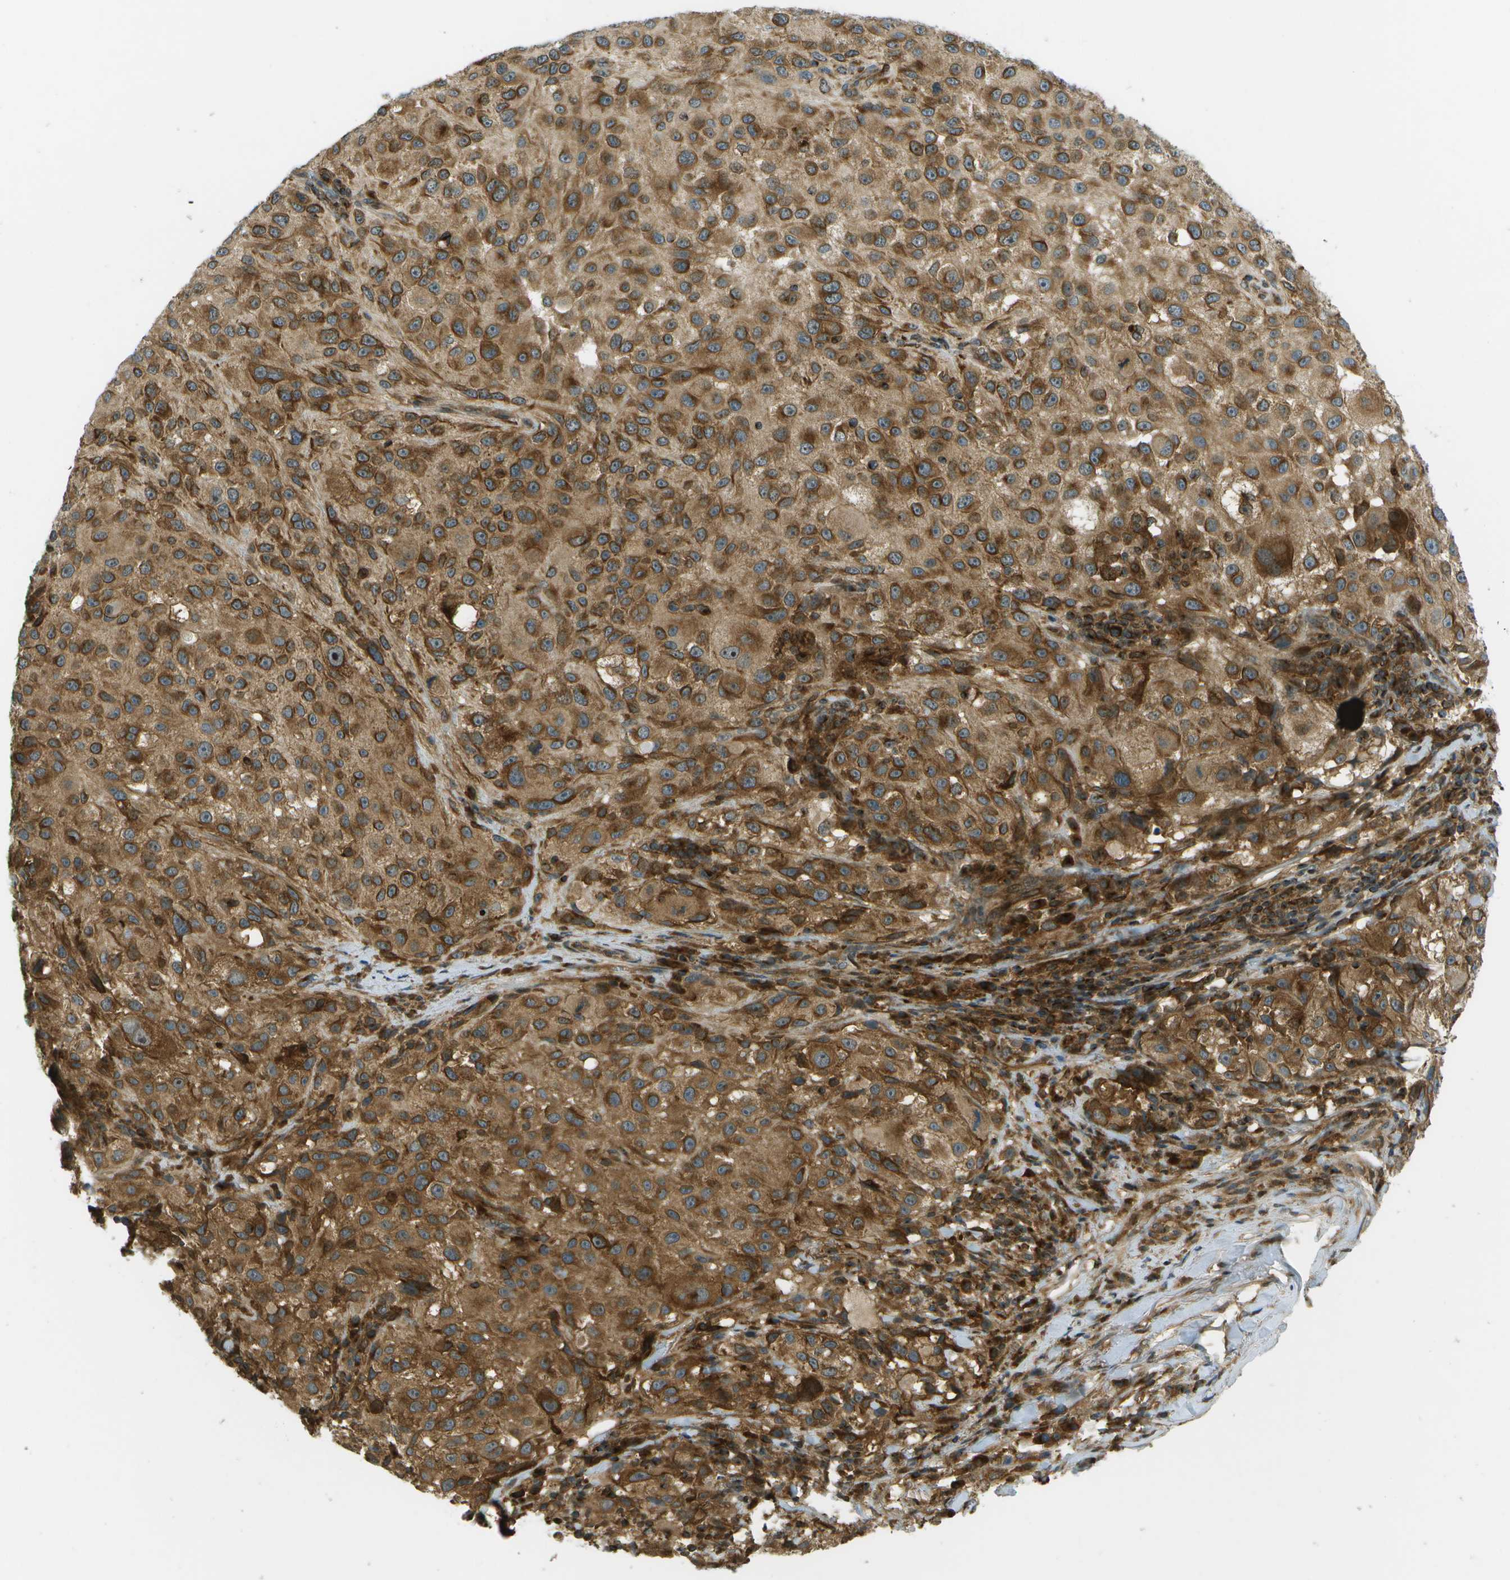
{"staining": {"intensity": "moderate", "quantity": ">75%", "location": "cytoplasmic/membranous"}, "tissue": "melanoma", "cell_type": "Tumor cells", "image_type": "cancer", "snomed": [{"axis": "morphology", "description": "Necrosis, NOS"}, {"axis": "morphology", "description": "Malignant melanoma, NOS"}, {"axis": "topography", "description": "Skin"}], "caption": "A medium amount of moderate cytoplasmic/membranous staining is identified in approximately >75% of tumor cells in melanoma tissue.", "gene": "TMTC1", "patient": {"sex": "female", "age": 87}}